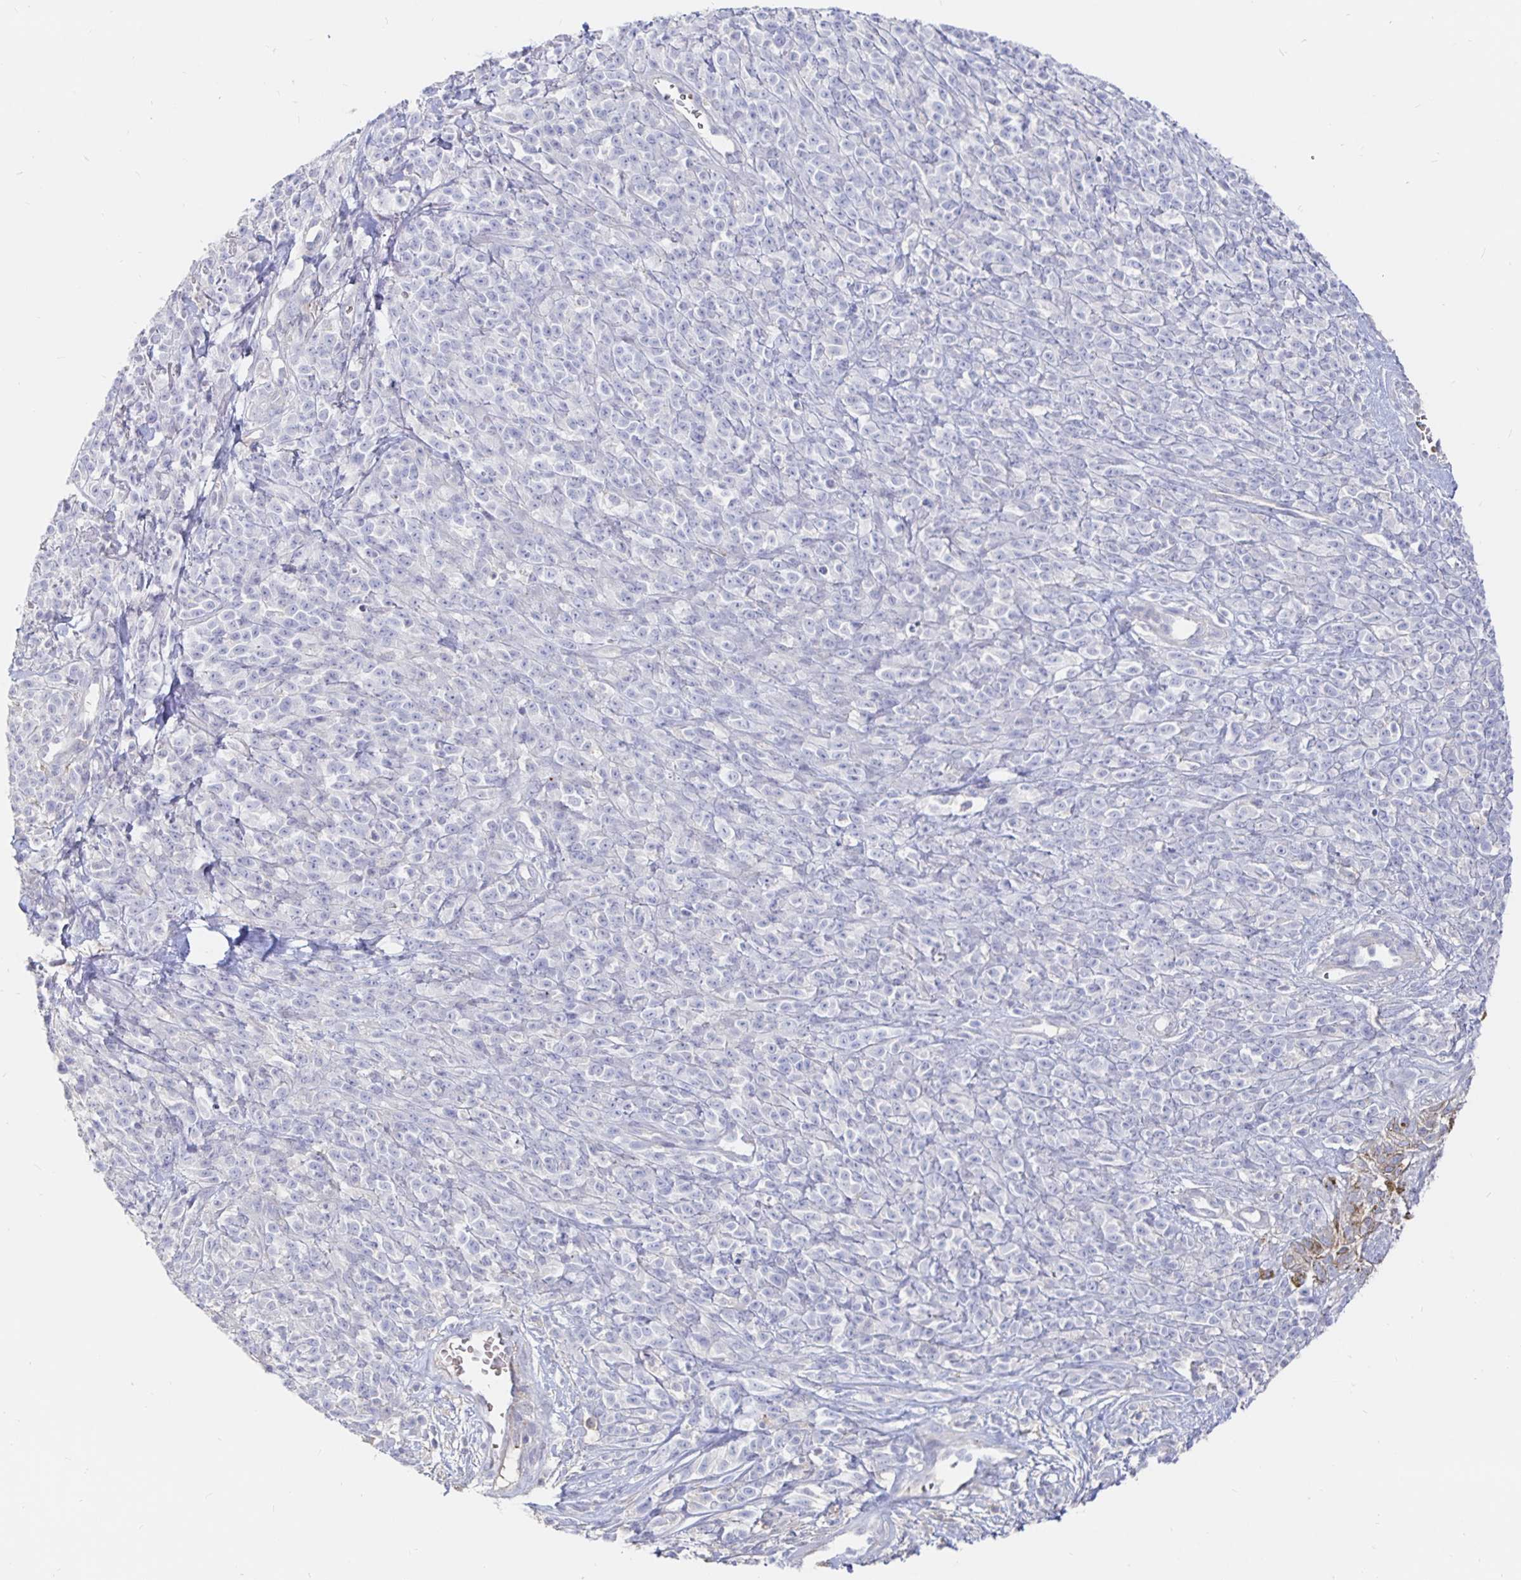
{"staining": {"intensity": "negative", "quantity": "none", "location": "none"}, "tissue": "melanoma", "cell_type": "Tumor cells", "image_type": "cancer", "snomed": [{"axis": "morphology", "description": "Malignant melanoma, NOS"}, {"axis": "topography", "description": "Skin"}, {"axis": "topography", "description": "Skin of trunk"}], "caption": "IHC micrograph of neoplastic tissue: malignant melanoma stained with DAB demonstrates no significant protein positivity in tumor cells. (Stains: DAB (3,3'-diaminobenzidine) immunohistochemistry with hematoxylin counter stain, Microscopy: brightfield microscopy at high magnification).", "gene": "KCTD19", "patient": {"sex": "male", "age": 74}}